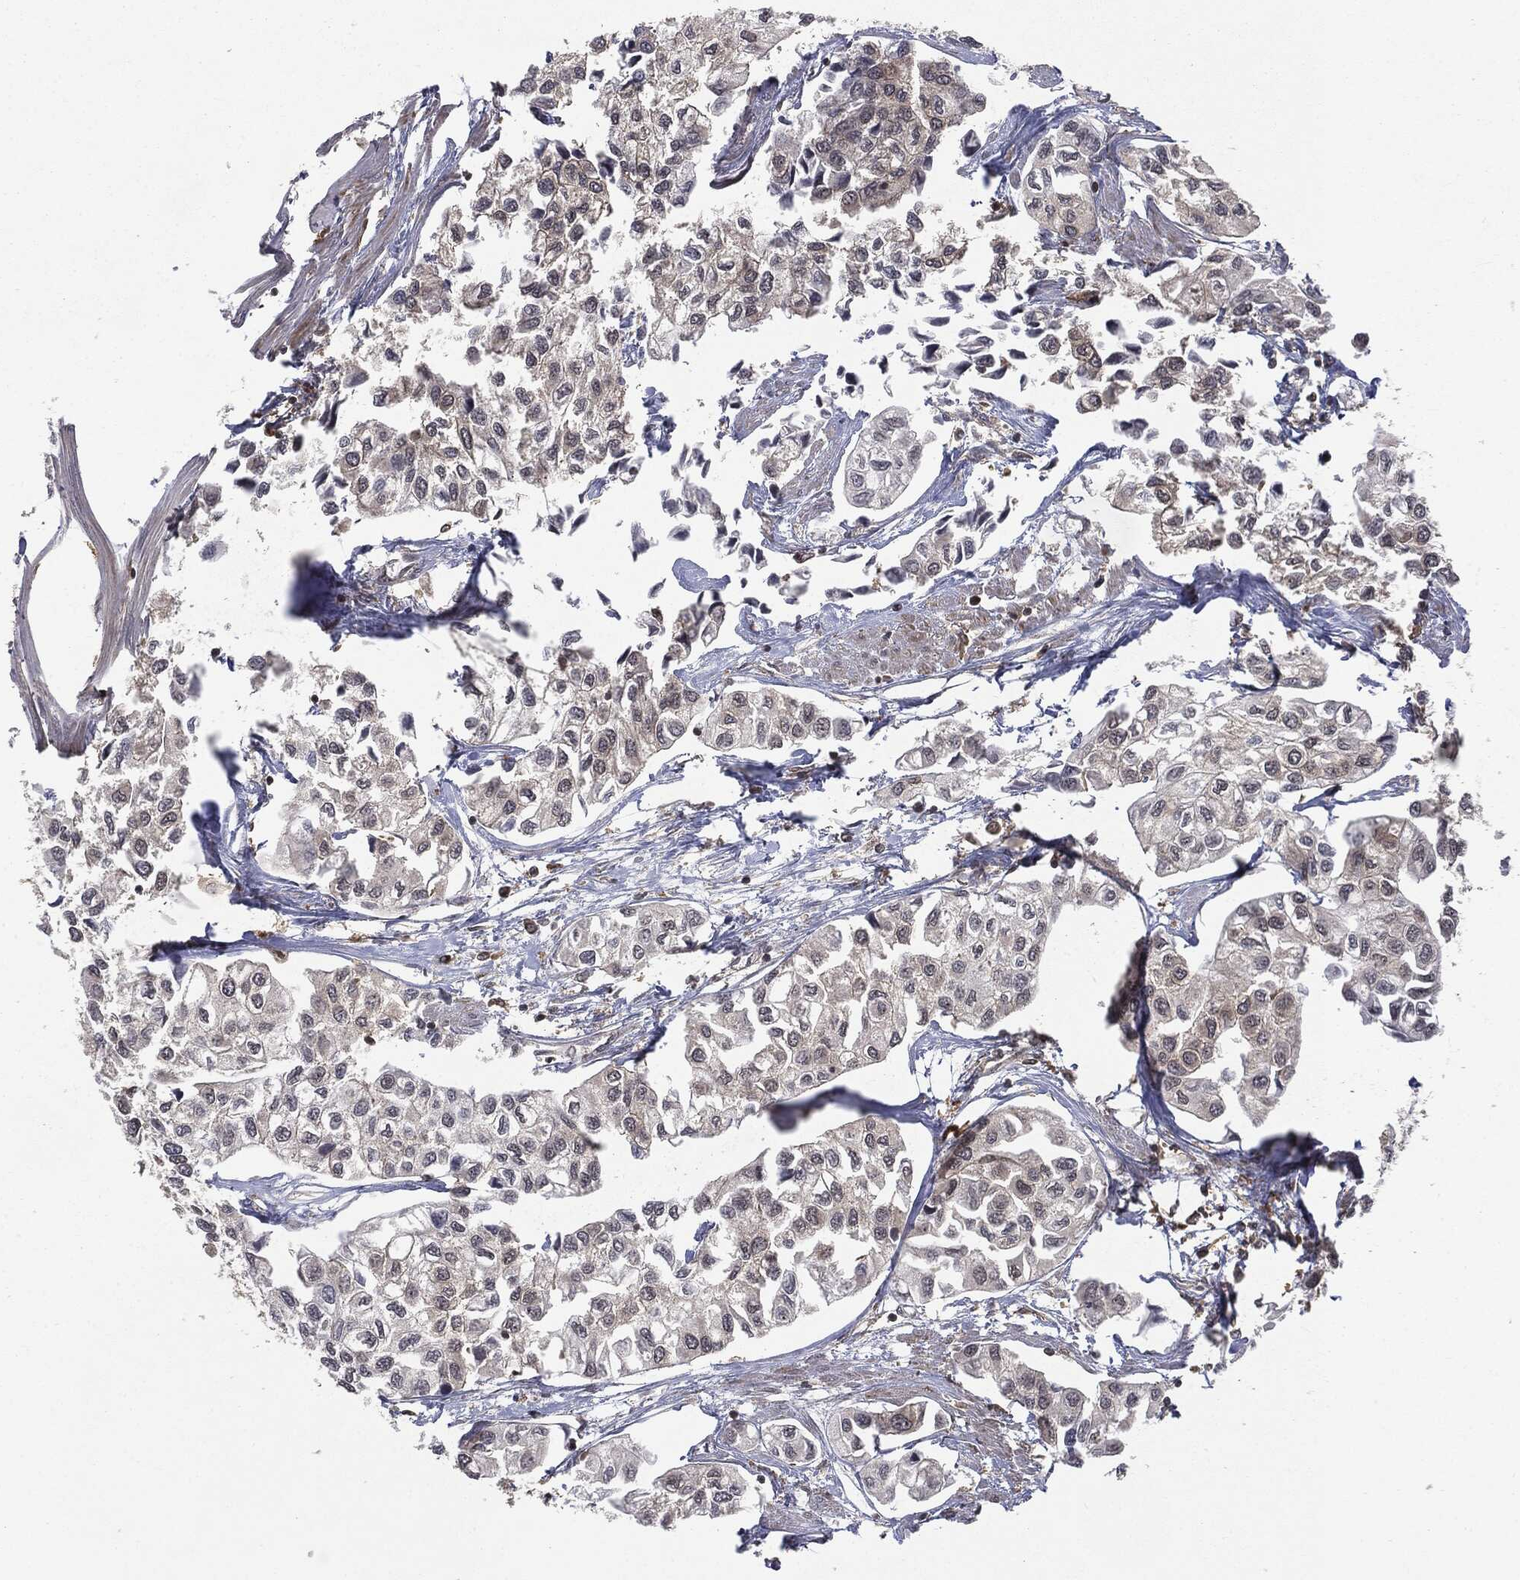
{"staining": {"intensity": "negative", "quantity": "none", "location": "none"}, "tissue": "urothelial cancer", "cell_type": "Tumor cells", "image_type": "cancer", "snomed": [{"axis": "morphology", "description": "Urothelial carcinoma, High grade"}, {"axis": "topography", "description": "Urinary bladder"}], "caption": "High magnification brightfield microscopy of urothelial cancer stained with DAB (brown) and counterstained with hematoxylin (blue): tumor cells show no significant expression. Nuclei are stained in blue.", "gene": "SNX5", "patient": {"sex": "male", "age": 73}}